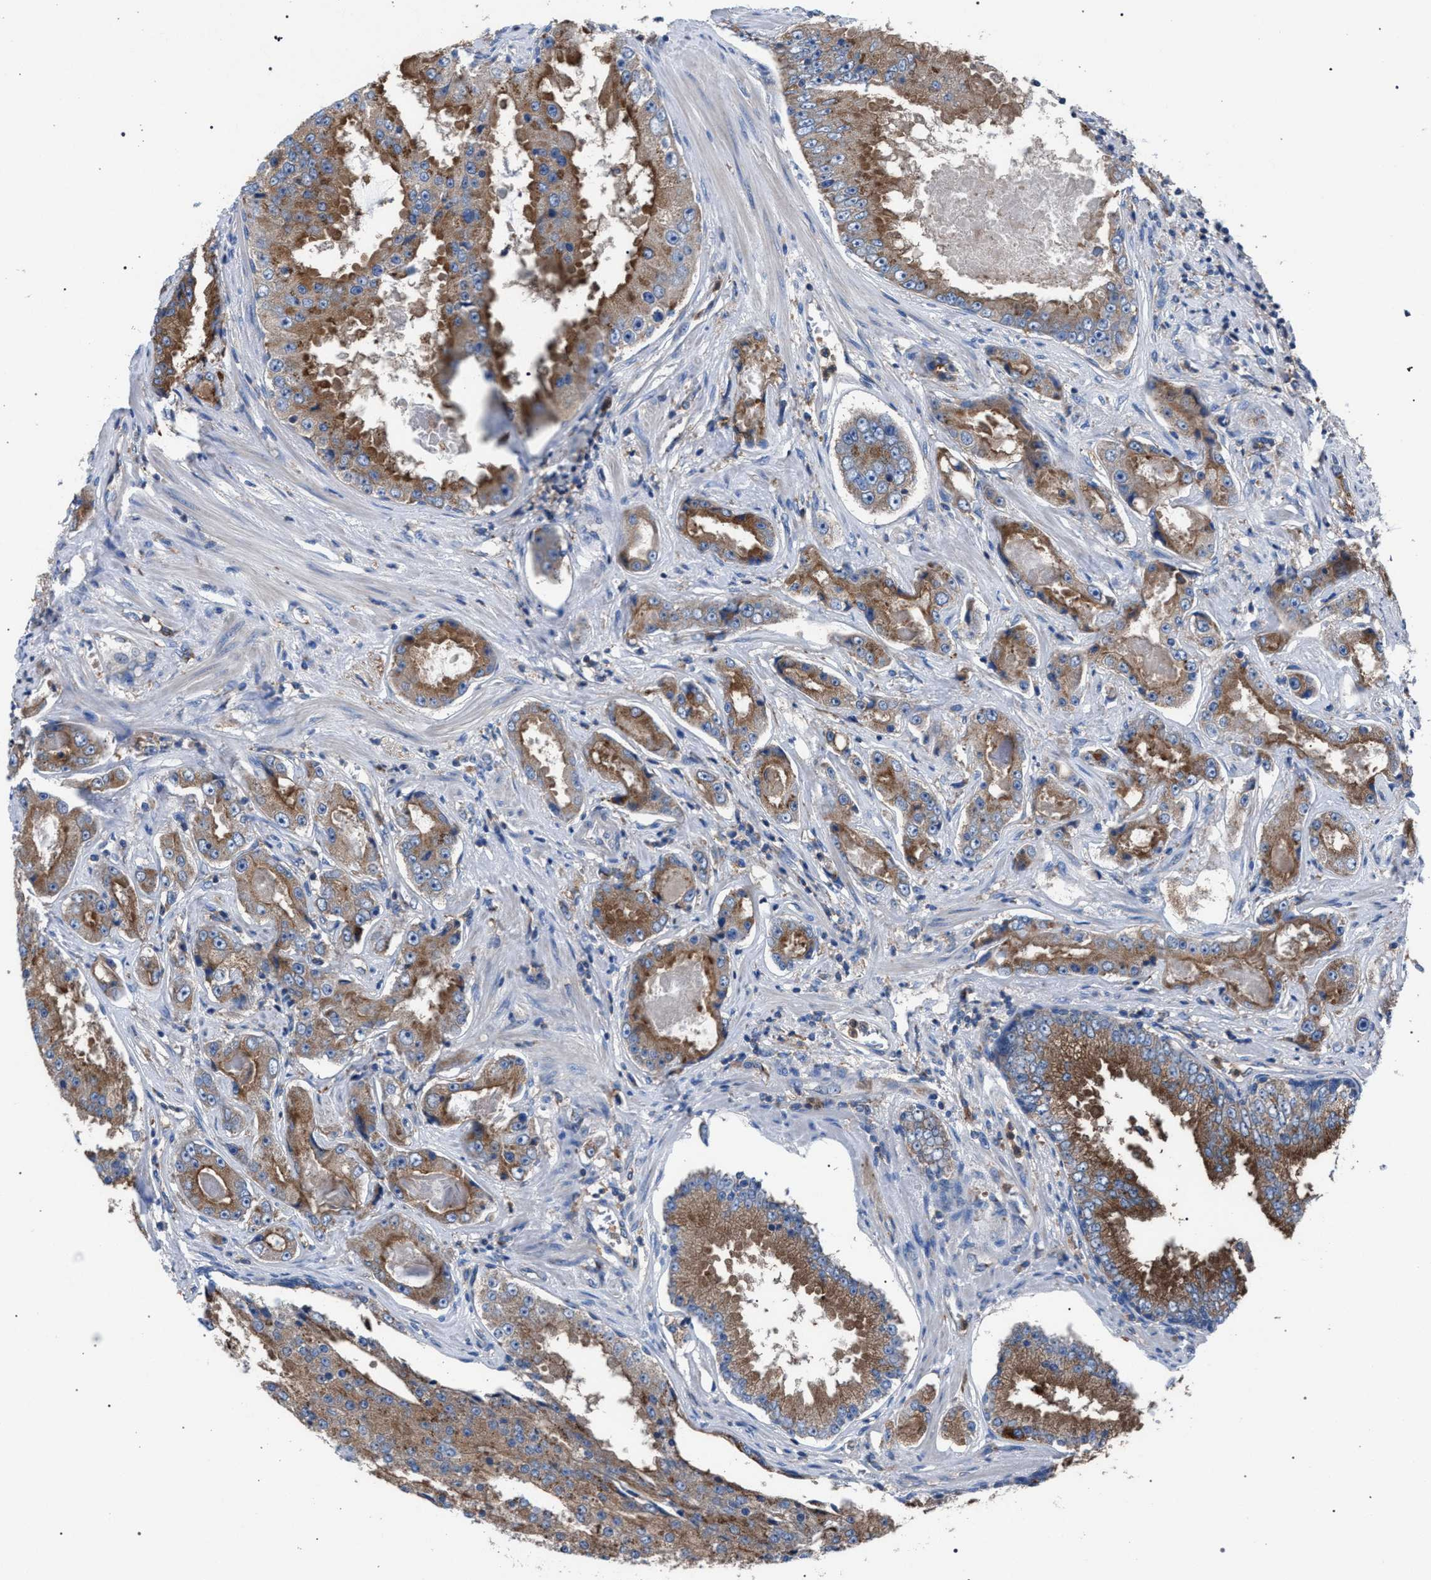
{"staining": {"intensity": "moderate", "quantity": ">75%", "location": "cytoplasmic/membranous"}, "tissue": "prostate cancer", "cell_type": "Tumor cells", "image_type": "cancer", "snomed": [{"axis": "morphology", "description": "Adenocarcinoma, High grade"}, {"axis": "topography", "description": "Prostate"}], "caption": "Immunohistochemical staining of high-grade adenocarcinoma (prostate) displays moderate cytoplasmic/membranous protein positivity in about >75% of tumor cells.", "gene": "ATP6V0A1", "patient": {"sex": "male", "age": 73}}